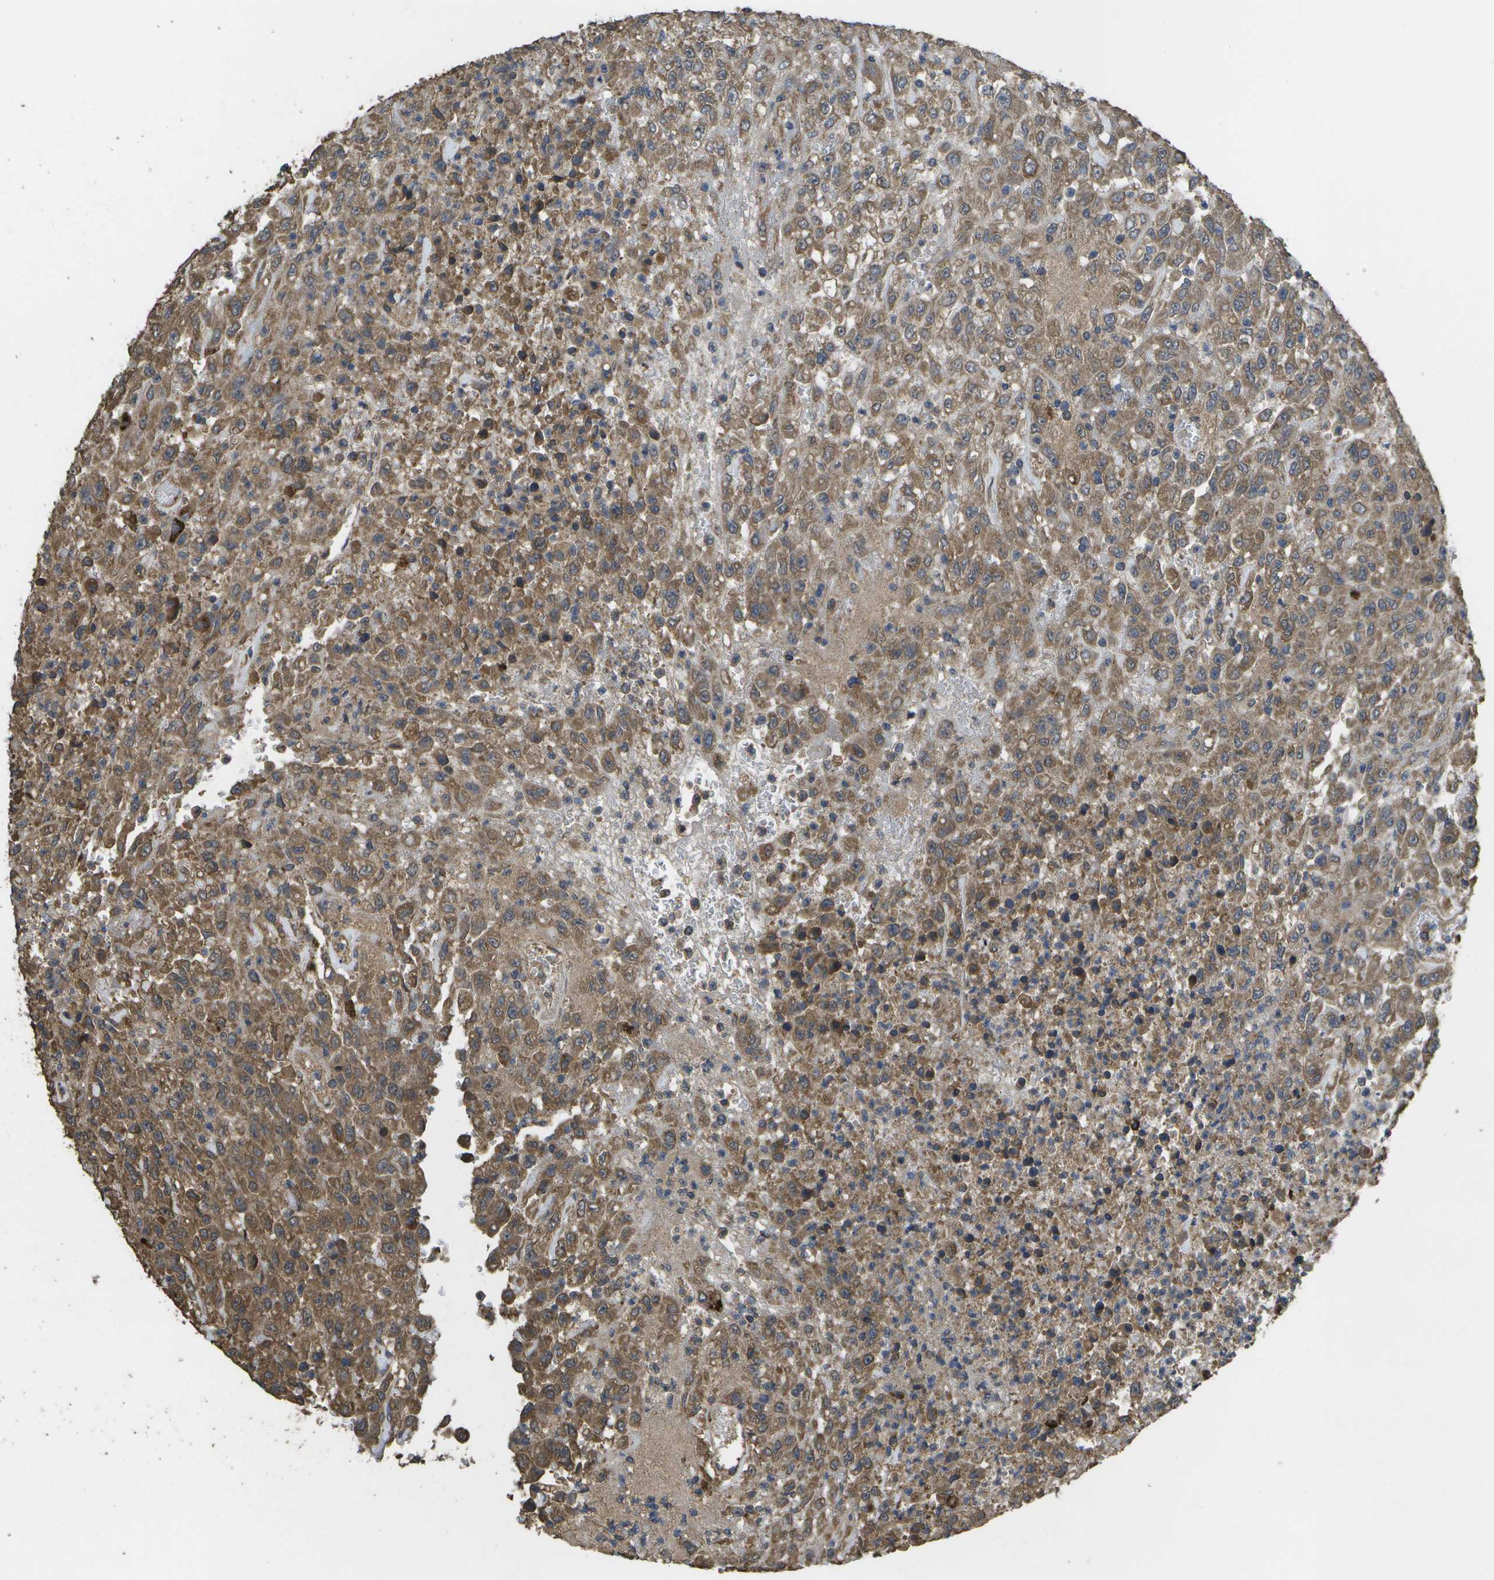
{"staining": {"intensity": "moderate", "quantity": ">75%", "location": "cytoplasmic/membranous"}, "tissue": "urothelial cancer", "cell_type": "Tumor cells", "image_type": "cancer", "snomed": [{"axis": "morphology", "description": "Urothelial carcinoma, High grade"}, {"axis": "topography", "description": "Urinary bladder"}], "caption": "Brown immunohistochemical staining in urothelial cancer reveals moderate cytoplasmic/membranous staining in about >75% of tumor cells. Using DAB (brown) and hematoxylin (blue) stains, captured at high magnification using brightfield microscopy.", "gene": "SACS", "patient": {"sex": "male", "age": 46}}